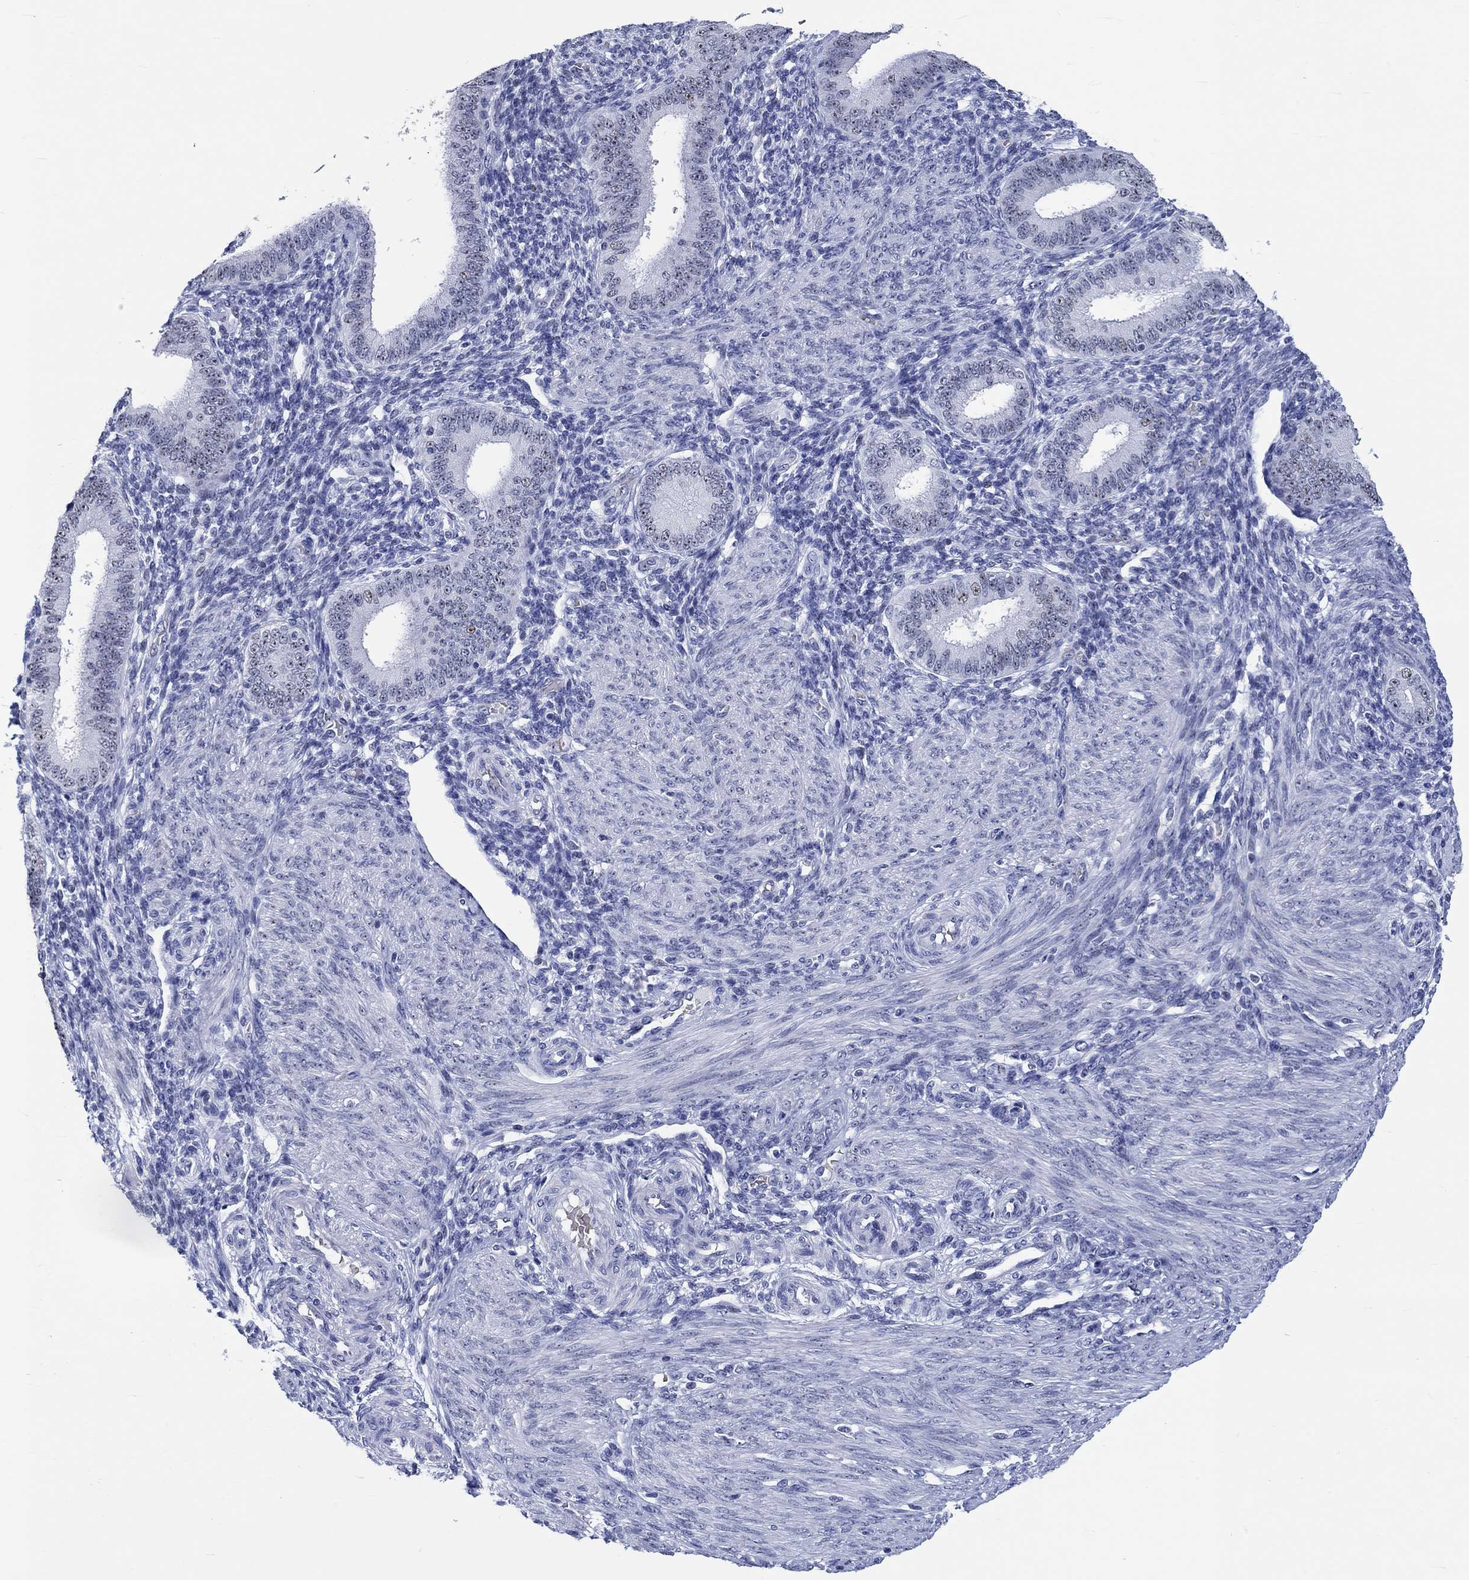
{"staining": {"intensity": "negative", "quantity": "none", "location": "none"}, "tissue": "endometrium", "cell_type": "Cells in endometrial stroma", "image_type": "normal", "snomed": [{"axis": "morphology", "description": "Normal tissue, NOS"}, {"axis": "topography", "description": "Endometrium"}], "caption": "Immunohistochemistry (IHC) micrograph of benign endometrium stained for a protein (brown), which displays no staining in cells in endometrial stroma. Brightfield microscopy of IHC stained with DAB (brown) and hematoxylin (blue), captured at high magnification.", "gene": "ZNF446", "patient": {"sex": "female", "age": 39}}